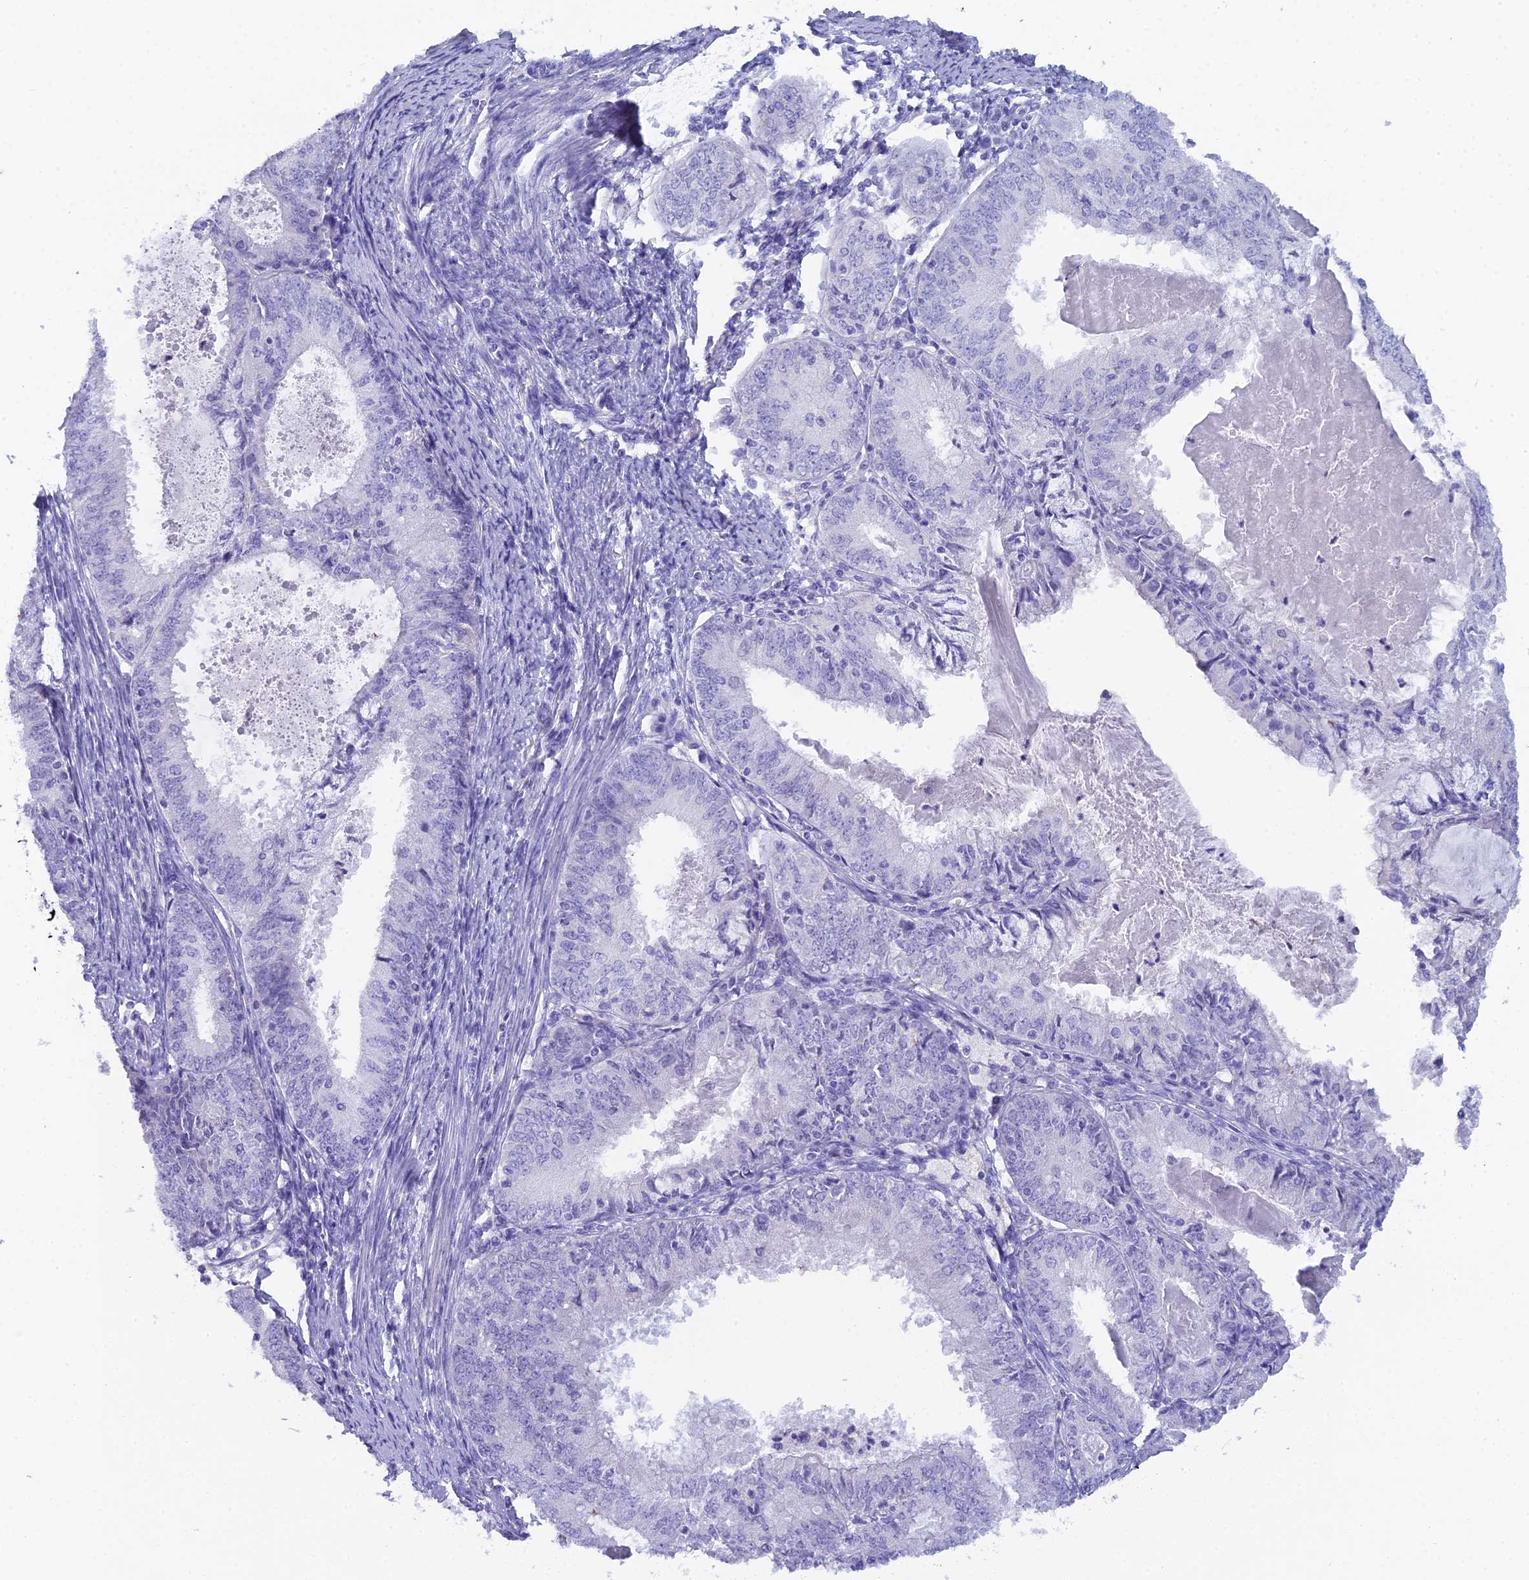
{"staining": {"intensity": "negative", "quantity": "none", "location": "none"}, "tissue": "endometrial cancer", "cell_type": "Tumor cells", "image_type": "cancer", "snomed": [{"axis": "morphology", "description": "Adenocarcinoma, NOS"}, {"axis": "topography", "description": "Endometrium"}], "caption": "Tumor cells are negative for protein expression in human adenocarcinoma (endometrial). (DAB (3,3'-diaminobenzidine) IHC with hematoxylin counter stain).", "gene": "UNC80", "patient": {"sex": "female", "age": 57}}